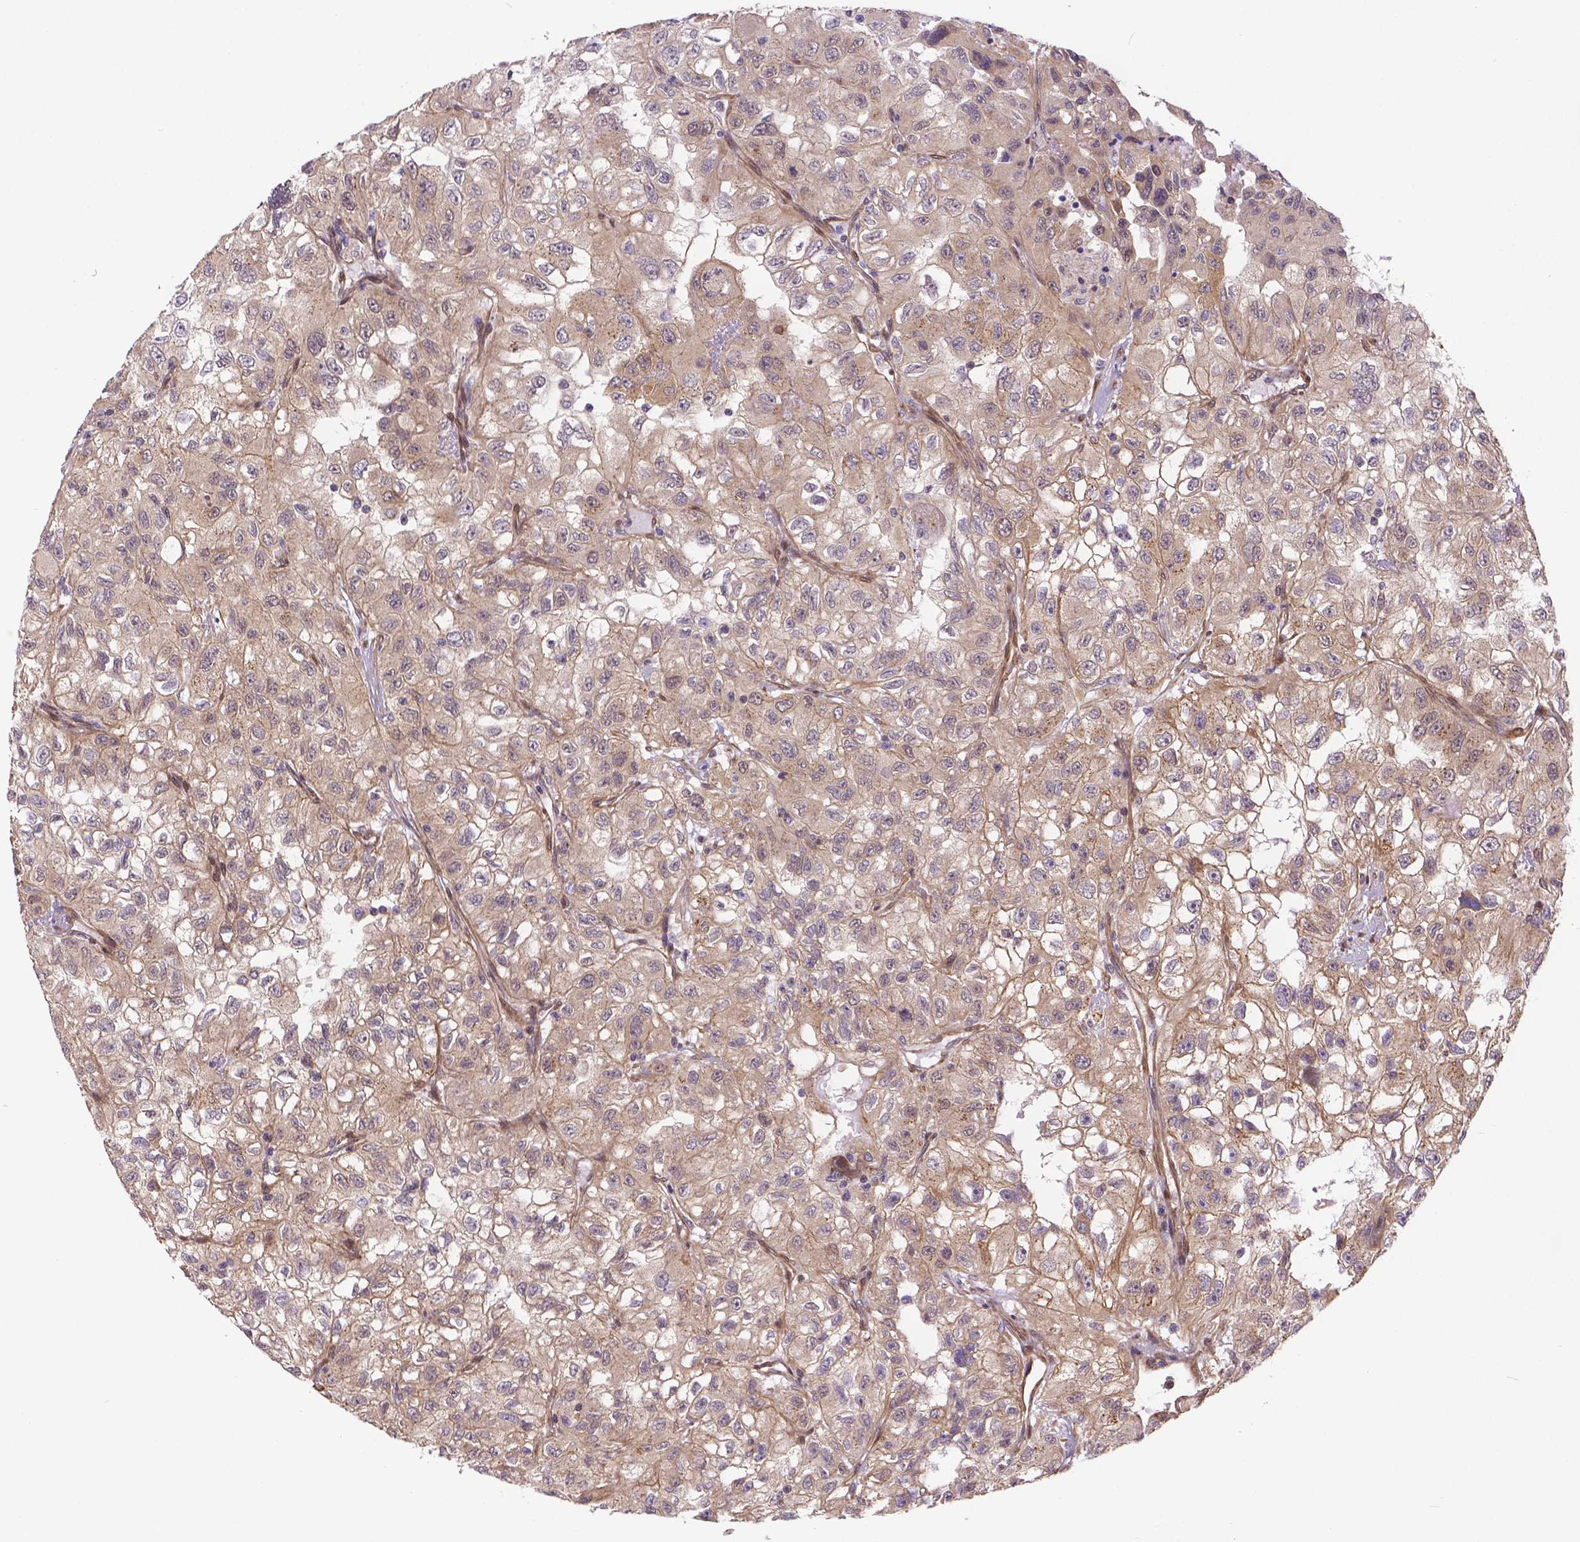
{"staining": {"intensity": "weak", "quantity": ">75%", "location": "cytoplasmic/membranous"}, "tissue": "renal cancer", "cell_type": "Tumor cells", "image_type": "cancer", "snomed": [{"axis": "morphology", "description": "Adenocarcinoma, NOS"}, {"axis": "topography", "description": "Kidney"}], "caption": "Human renal cancer (adenocarcinoma) stained for a protein (brown) exhibits weak cytoplasmic/membranous positive staining in about >75% of tumor cells.", "gene": "YAP1", "patient": {"sex": "male", "age": 64}}